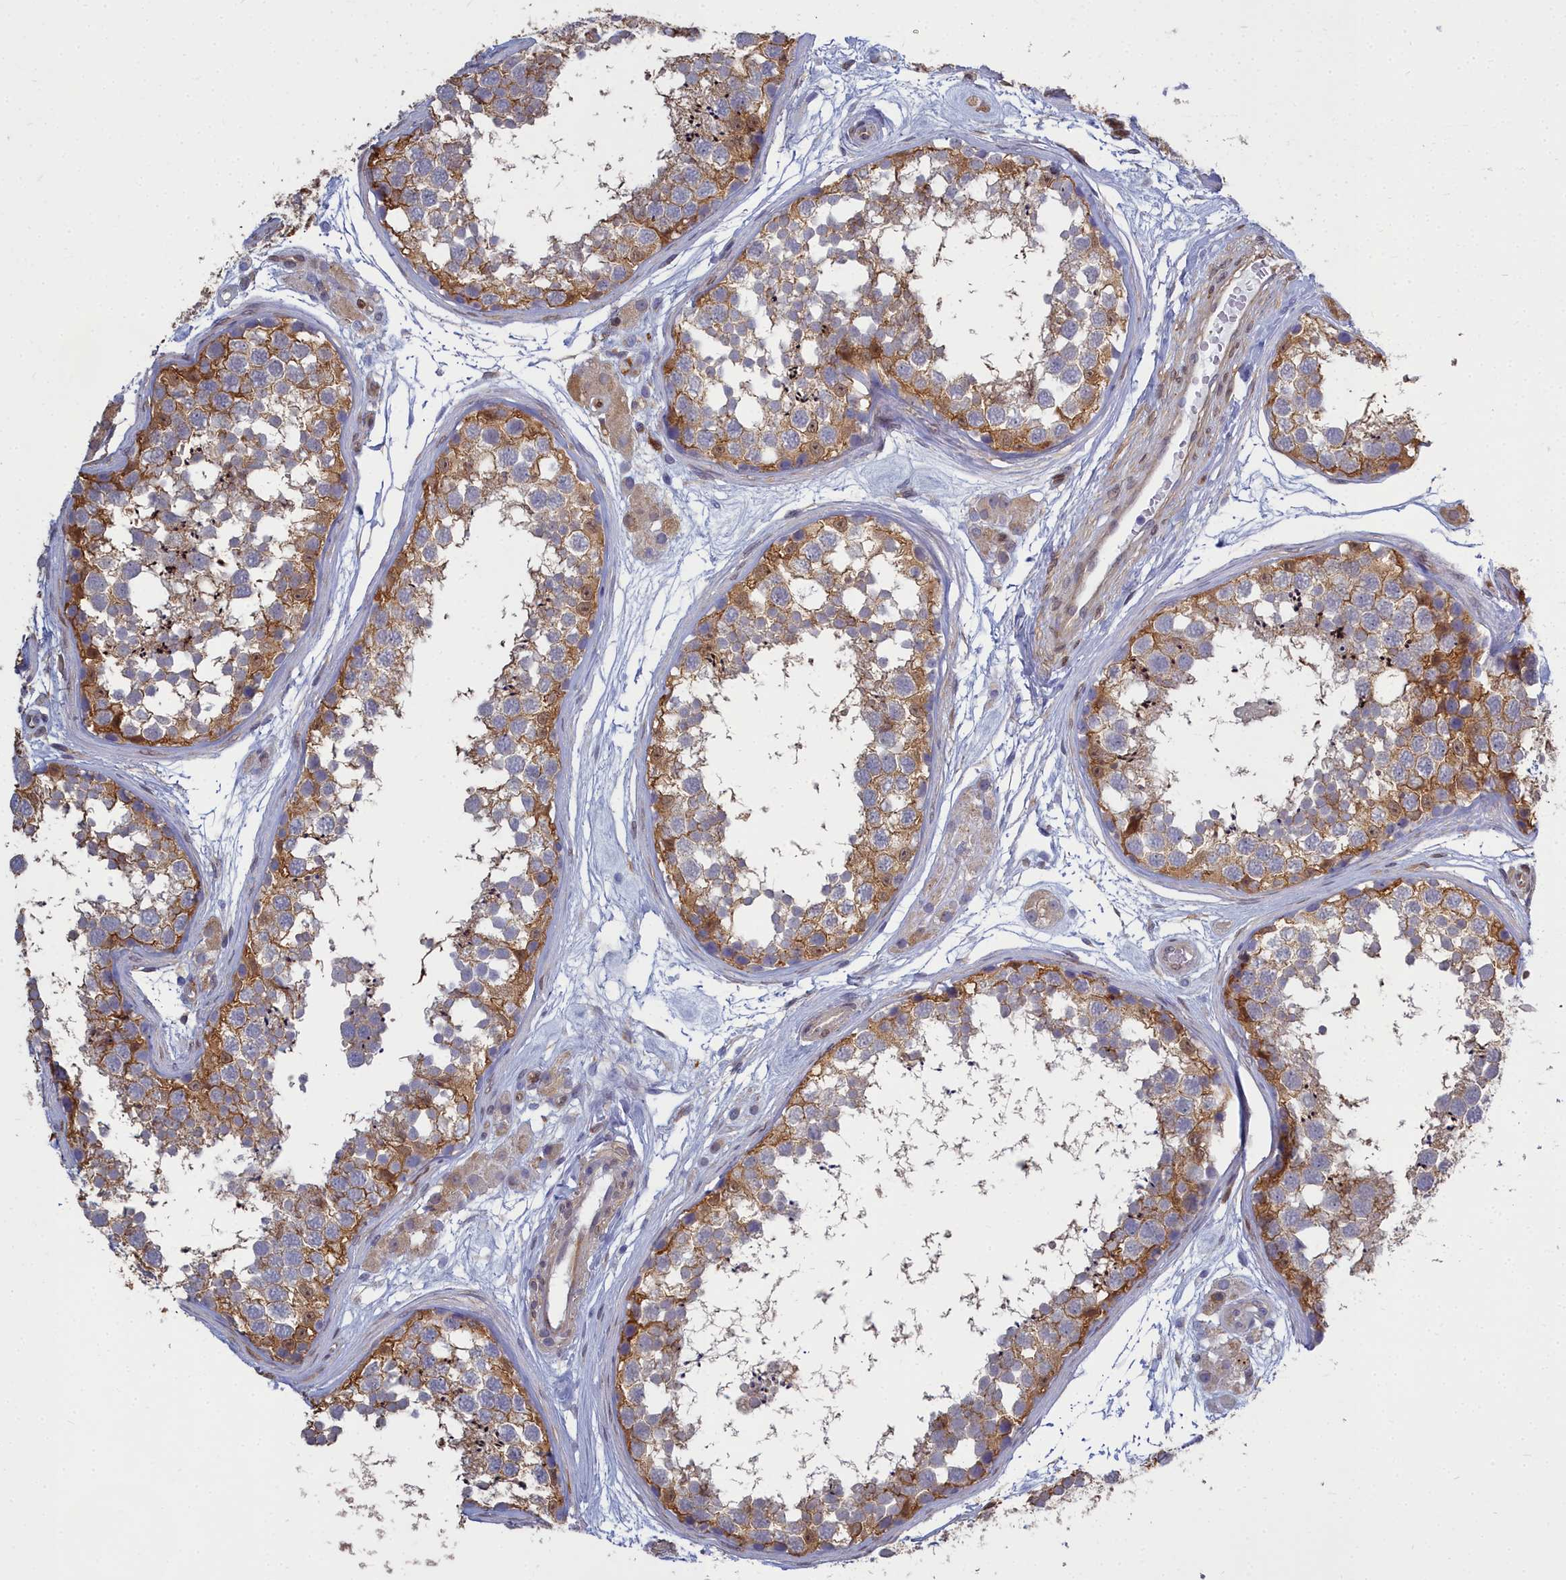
{"staining": {"intensity": "moderate", "quantity": "25%-75%", "location": "cytoplasmic/membranous,nuclear"}, "tissue": "testis", "cell_type": "Cells in seminiferous ducts", "image_type": "normal", "snomed": [{"axis": "morphology", "description": "Normal tissue, NOS"}, {"axis": "topography", "description": "Testis"}], "caption": "This image exhibits immunohistochemistry (IHC) staining of unremarkable human testis, with medium moderate cytoplasmic/membranous,nuclear positivity in about 25%-75% of cells in seminiferous ducts.", "gene": "PPP1R14A", "patient": {"sex": "male", "age": 56}}